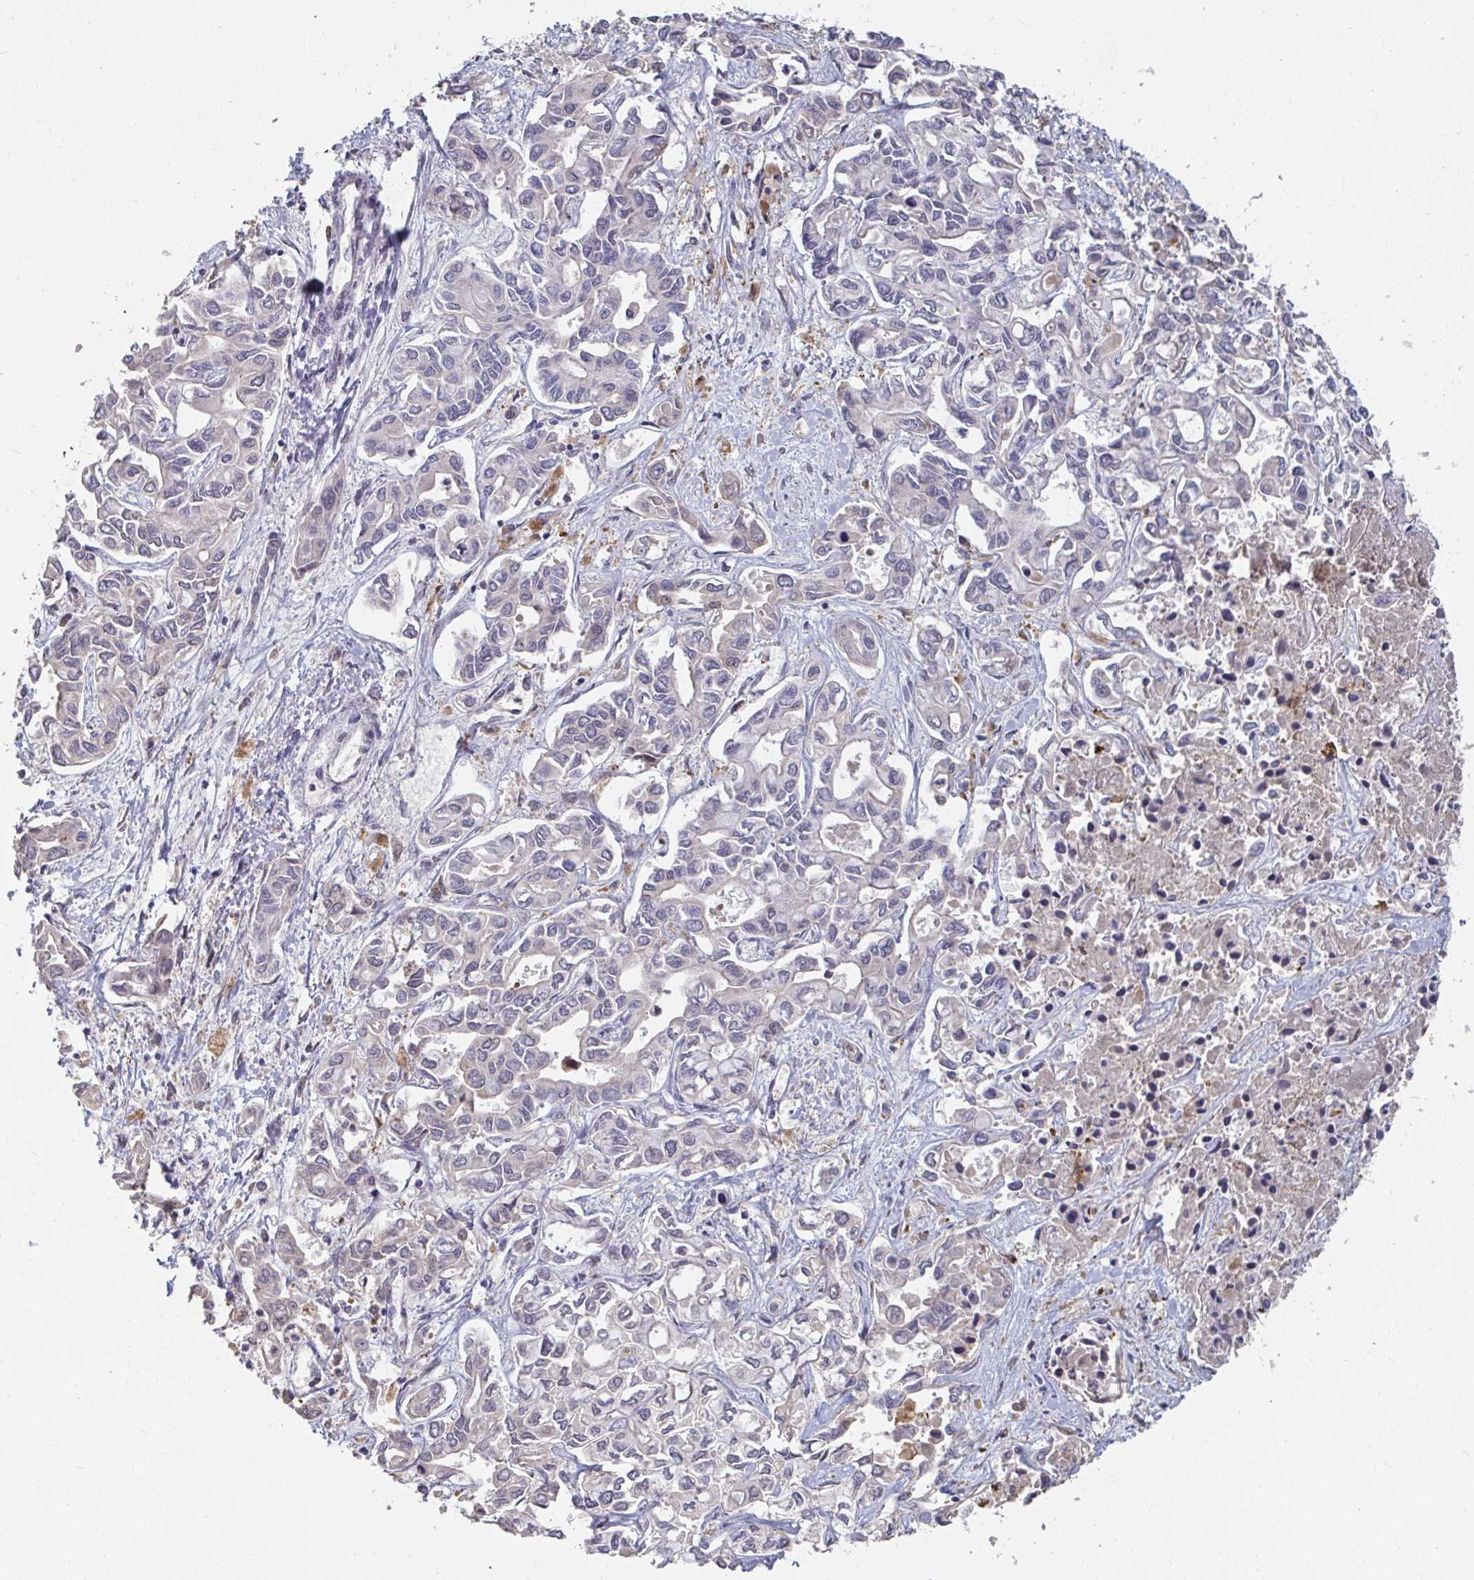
{"staining": {"intensity": "negative", "quantity": "none", "location": "none"}, "tissue": "liver cancer", "cell_type": "Tumor cells", "image_type": "cancer", "snomed": [{"axis": "morphology", "description": "Cholangiocarcinoma"}, {"axis": "topography", "description": "Liver"}], "caption": "Immunohistochemical staining of cholangiocarcinoma (liver) shows no significant staining in tumor cells. (DAB immunohistochemistry (IHC), high magnification).", "gene": "ANO5", "patient": {"sex": "female", "age": 64}}